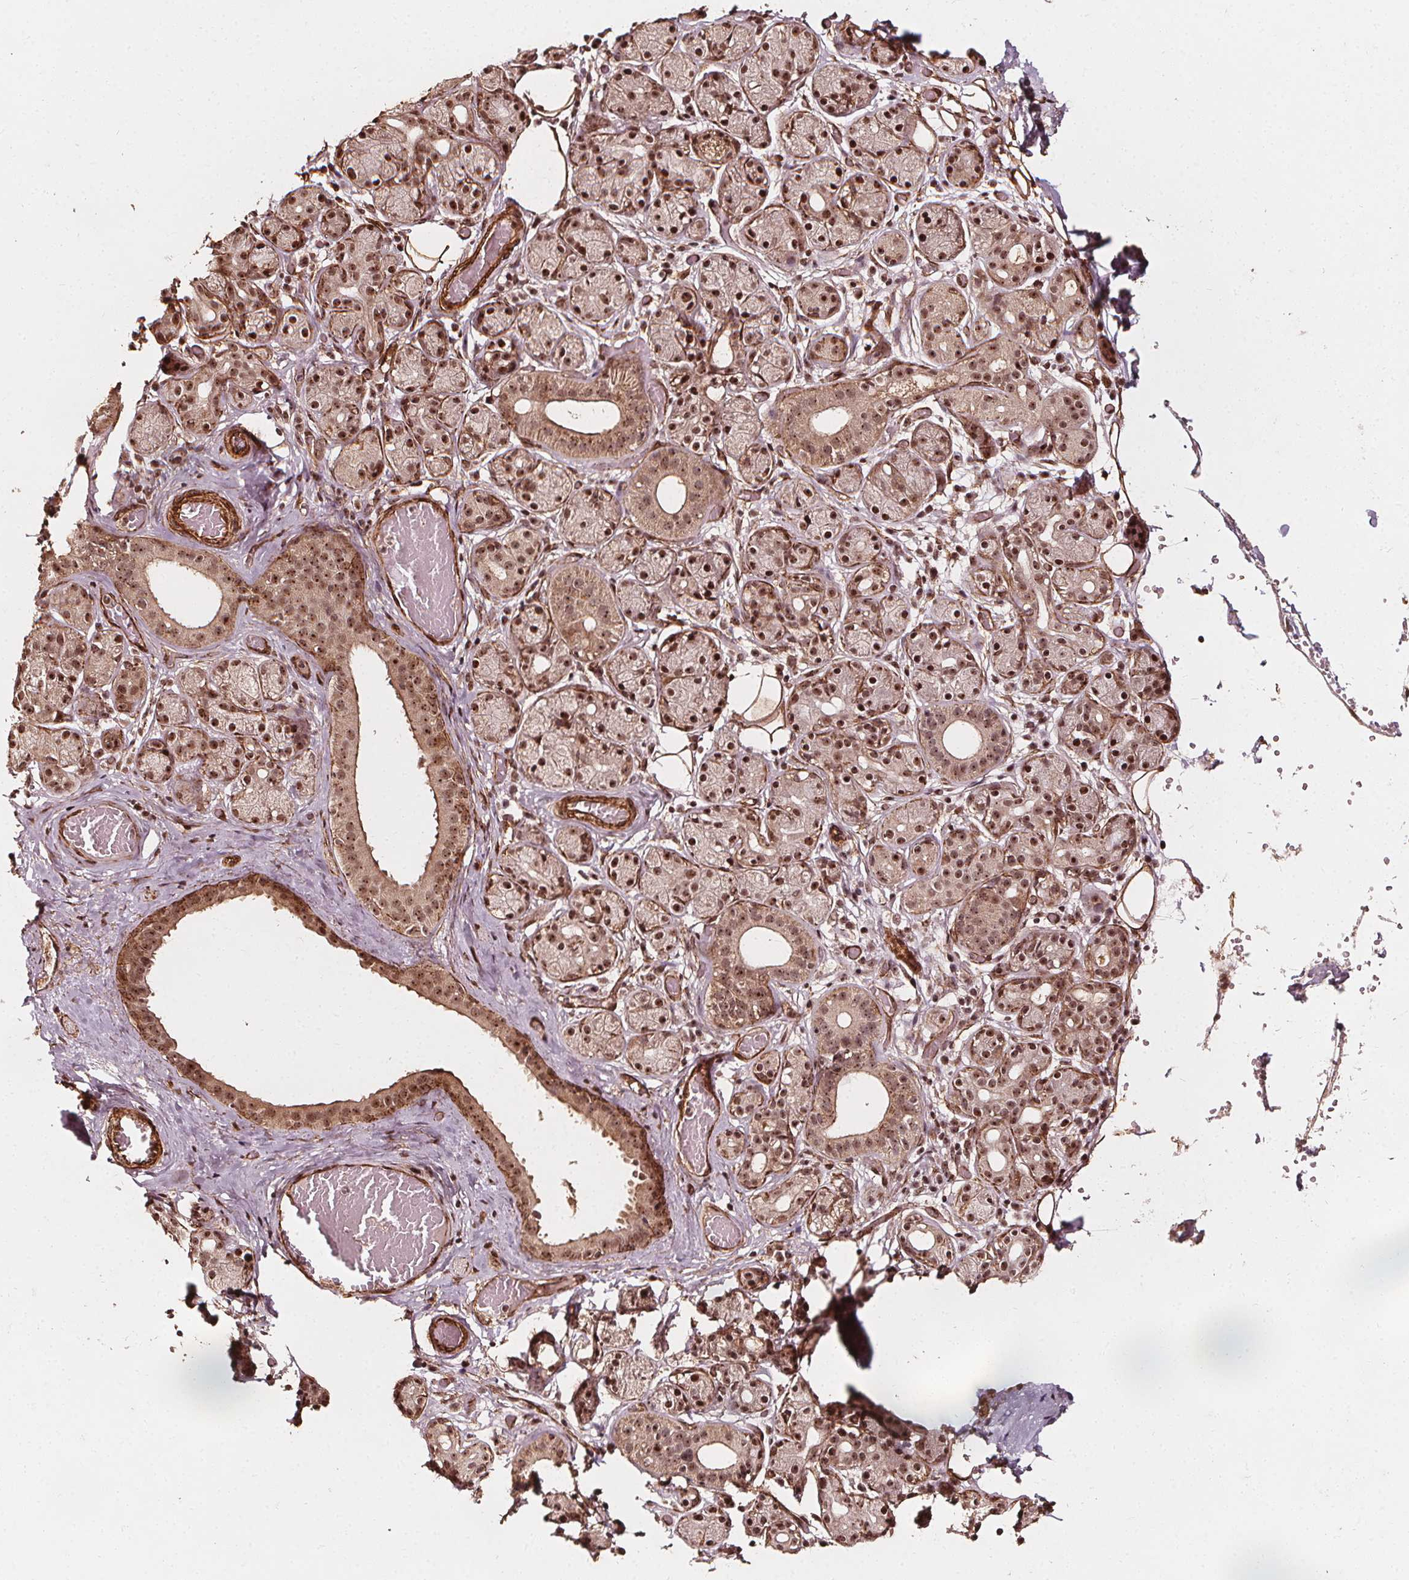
{"staining": {"intensity": "moderate", "quantity": ">75%", "location": "cytoplasmic/membranous,nuclear"}, "tissue": "salivary gland", "cell_type": "Glandular cells", "image_type": "normal", "snomed": [{"axis": "morphology", "description": "Normal tissue, NOS"}, {"axis": "topography", "description": "Salivary gland"}, {"axis": "topography", "description": "Peripheral nerve tissue"}], "caption": "Immunohistochemistry image of benign salivary gland: salivary gland stained using IHC shows medium levels of moderate protein expression localized specifically in the cytoplasmic/membranous,nuclear of glandular cells, appearing as a cytoplasmic/membranous,nuclear brown color.", "gene": "EXOSC9", "patient": {"sex": "male", "age": 71}}